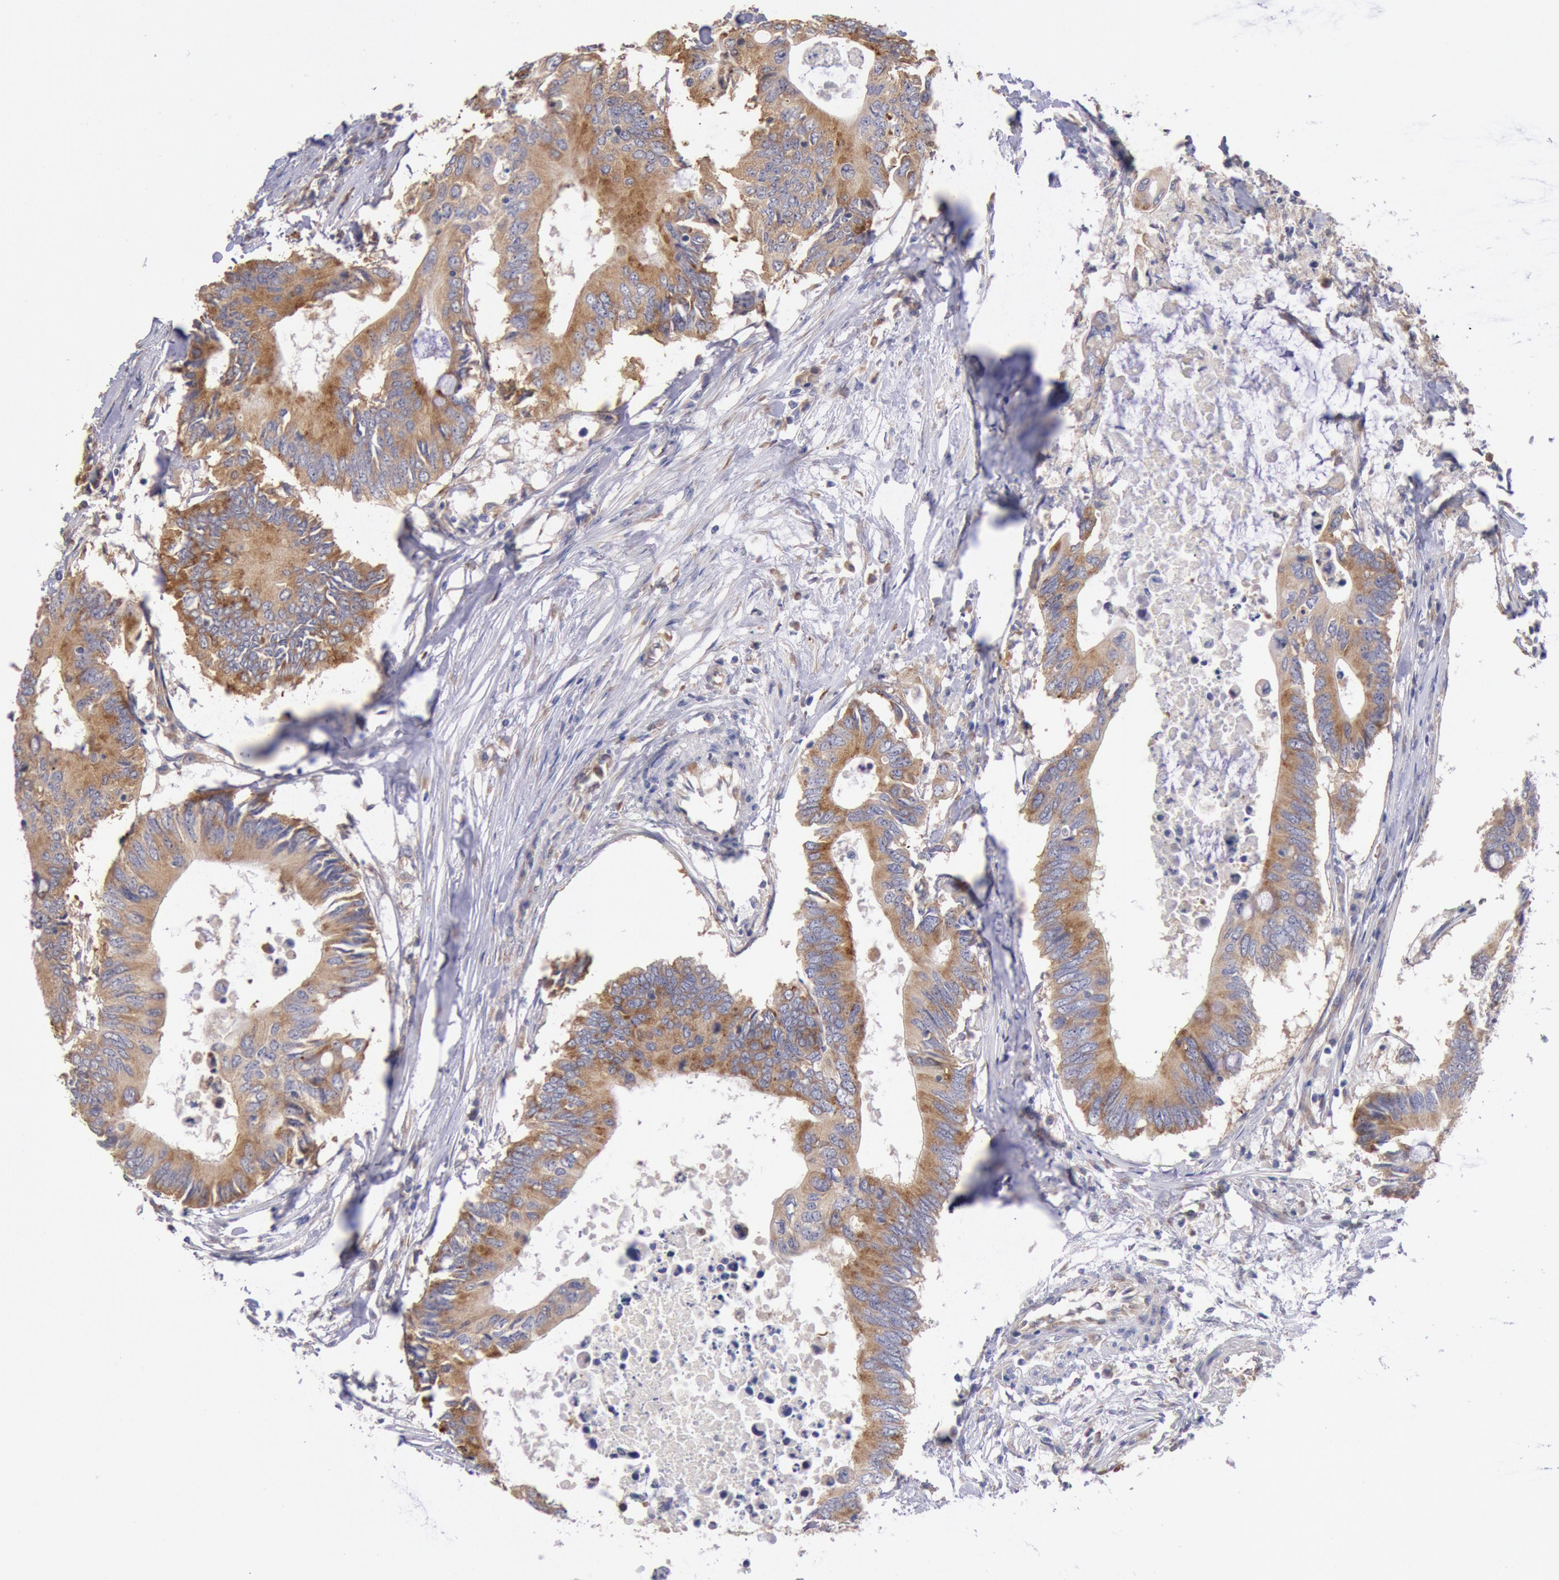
{"staining": {"intensity": "moderate", "quantity": ">75%", "location": "cytoplasmic/membranous"}, "tissue": "colorectal cancer", "cell_type": "Tumor cells", "image_type": "cancer", "snomed": [{"axis": "morphology", "description": "Adenocarcinoma, NOS"}, {"axis": "topography", "description": "Colon"}], "caption": "Brown immunohistochemical staining in colorectal adenocarcinoma reveals moderate cytoplasmic/membranous expression in approximately >75% of tumor cells.", "gene": "DRG1", "patient": {"sex": "male", "age": 71}}